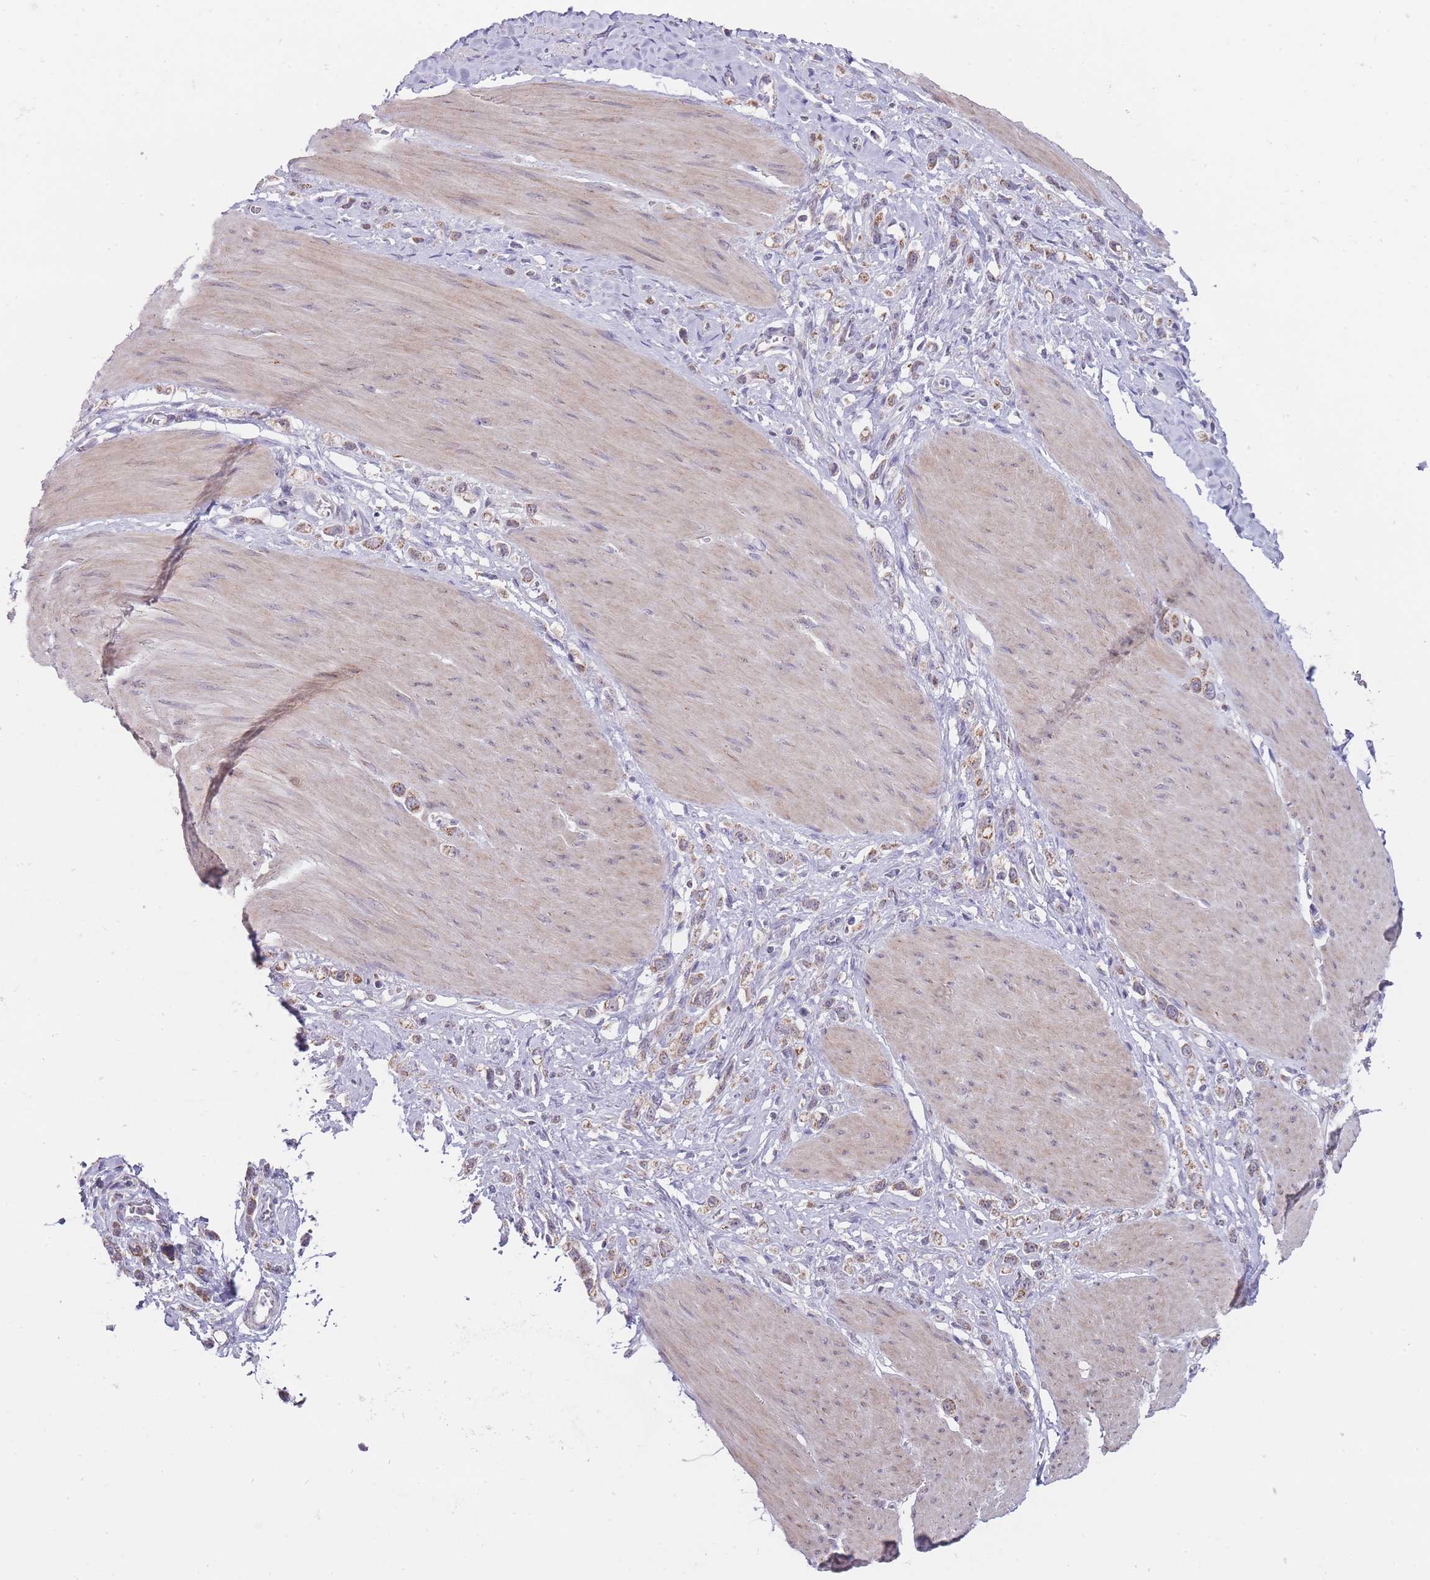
{"staining": {"intensity": "weak", "quantity": ">75%", "location": "cytoplasmic/membranous"}, "tissue": "stomach cancer", "cell_type": "Tumor cells", "image_type": "cancer", "snomed": [{"axis": "morphology", "description": "Adenocarcinoma, NOS"}, {"axis": "topography", "description": "Stomach"}], "caption": "Immunohistochemical staining of human stomach cancer reveals weak cytoplasmic/membranous protein positivity in about >75% of tumor cells.", "gene": "NELL1", "patient": {"sex": "female", "age": 65}}